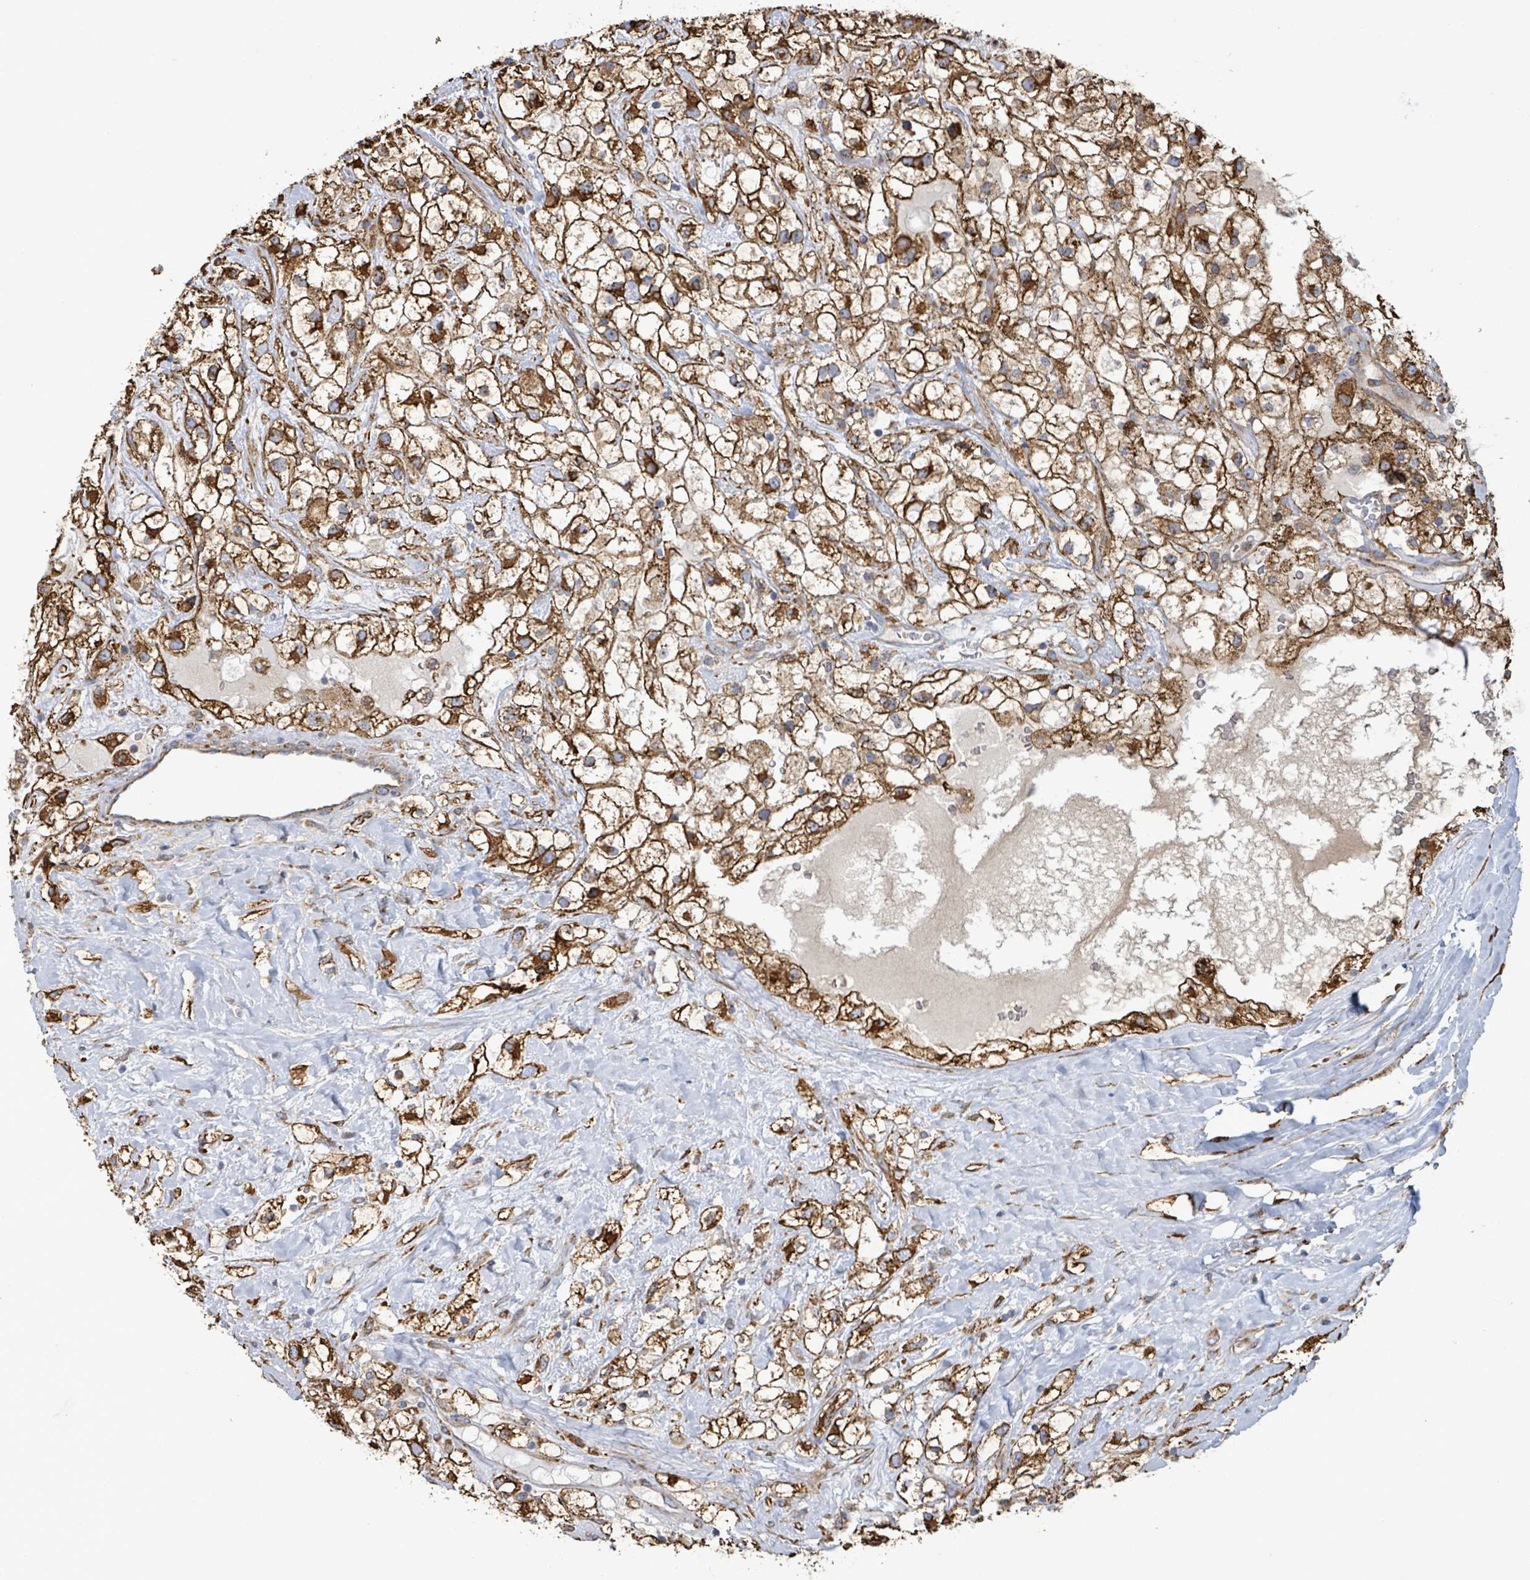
{"staining": {"intensity": "strong", "quantity": ">75%", "location": "cytoplasmic/membranous"}, "tissue": "renal cancer", "cell_type": "Tumor cells", "image_type": "cancer", "snomed": [{"axis": "morphology", "description": "Adenocarcinoma, NOS"}, {"axis": "topography", "description": "Kidney"}], "caption": "This is an image of immunohistochemistry (IHC) staining of adenocarcinoma (renal), which shows strong staining in the cytoplasmic/membranous of tumor cells.", "gene": "RFPL4A", "patient": {"sex": "male", "age": 59}}